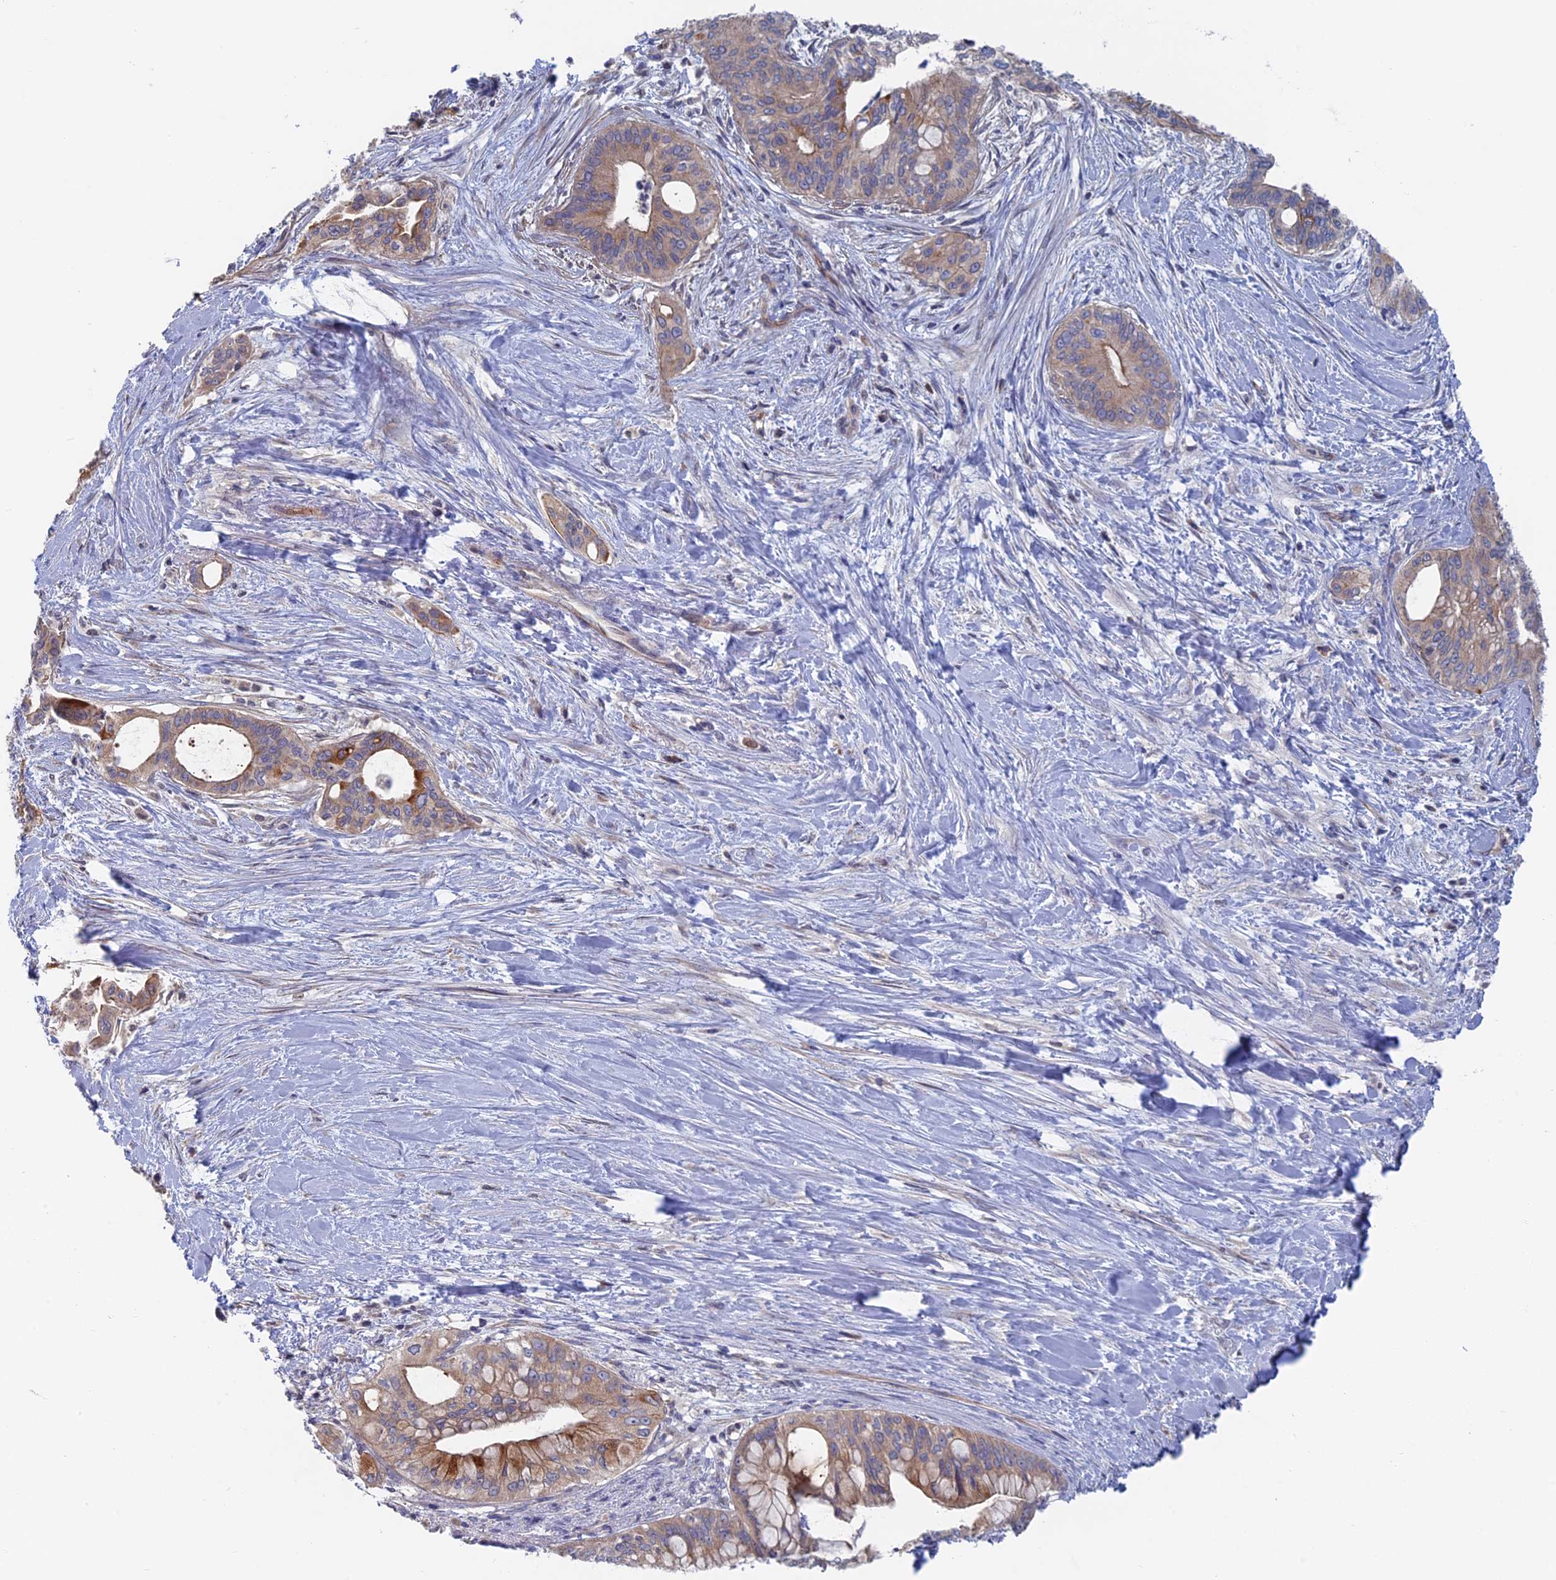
{"staining": {"intensity": "moderate", "quantity": "25%-75%", "location": "cytoplasmic/membranous"}, "tissue": "pancreatic cancer", "cell_type": "Tumor cells", "image_type": "cancer", "snomed": [{"axis": "morphology", "description": "Adenocarcinoma, NOS"}, {"axis": "topography", "description": "Pancreas"}], "caption": "Moderate cytoplasmic/membranous positivity is seen in approximately 25%-75% of tumor cells in pancreatic cancer.", "gene": "TBC1D30", "patient": {"sex": "male", "age": 46}}